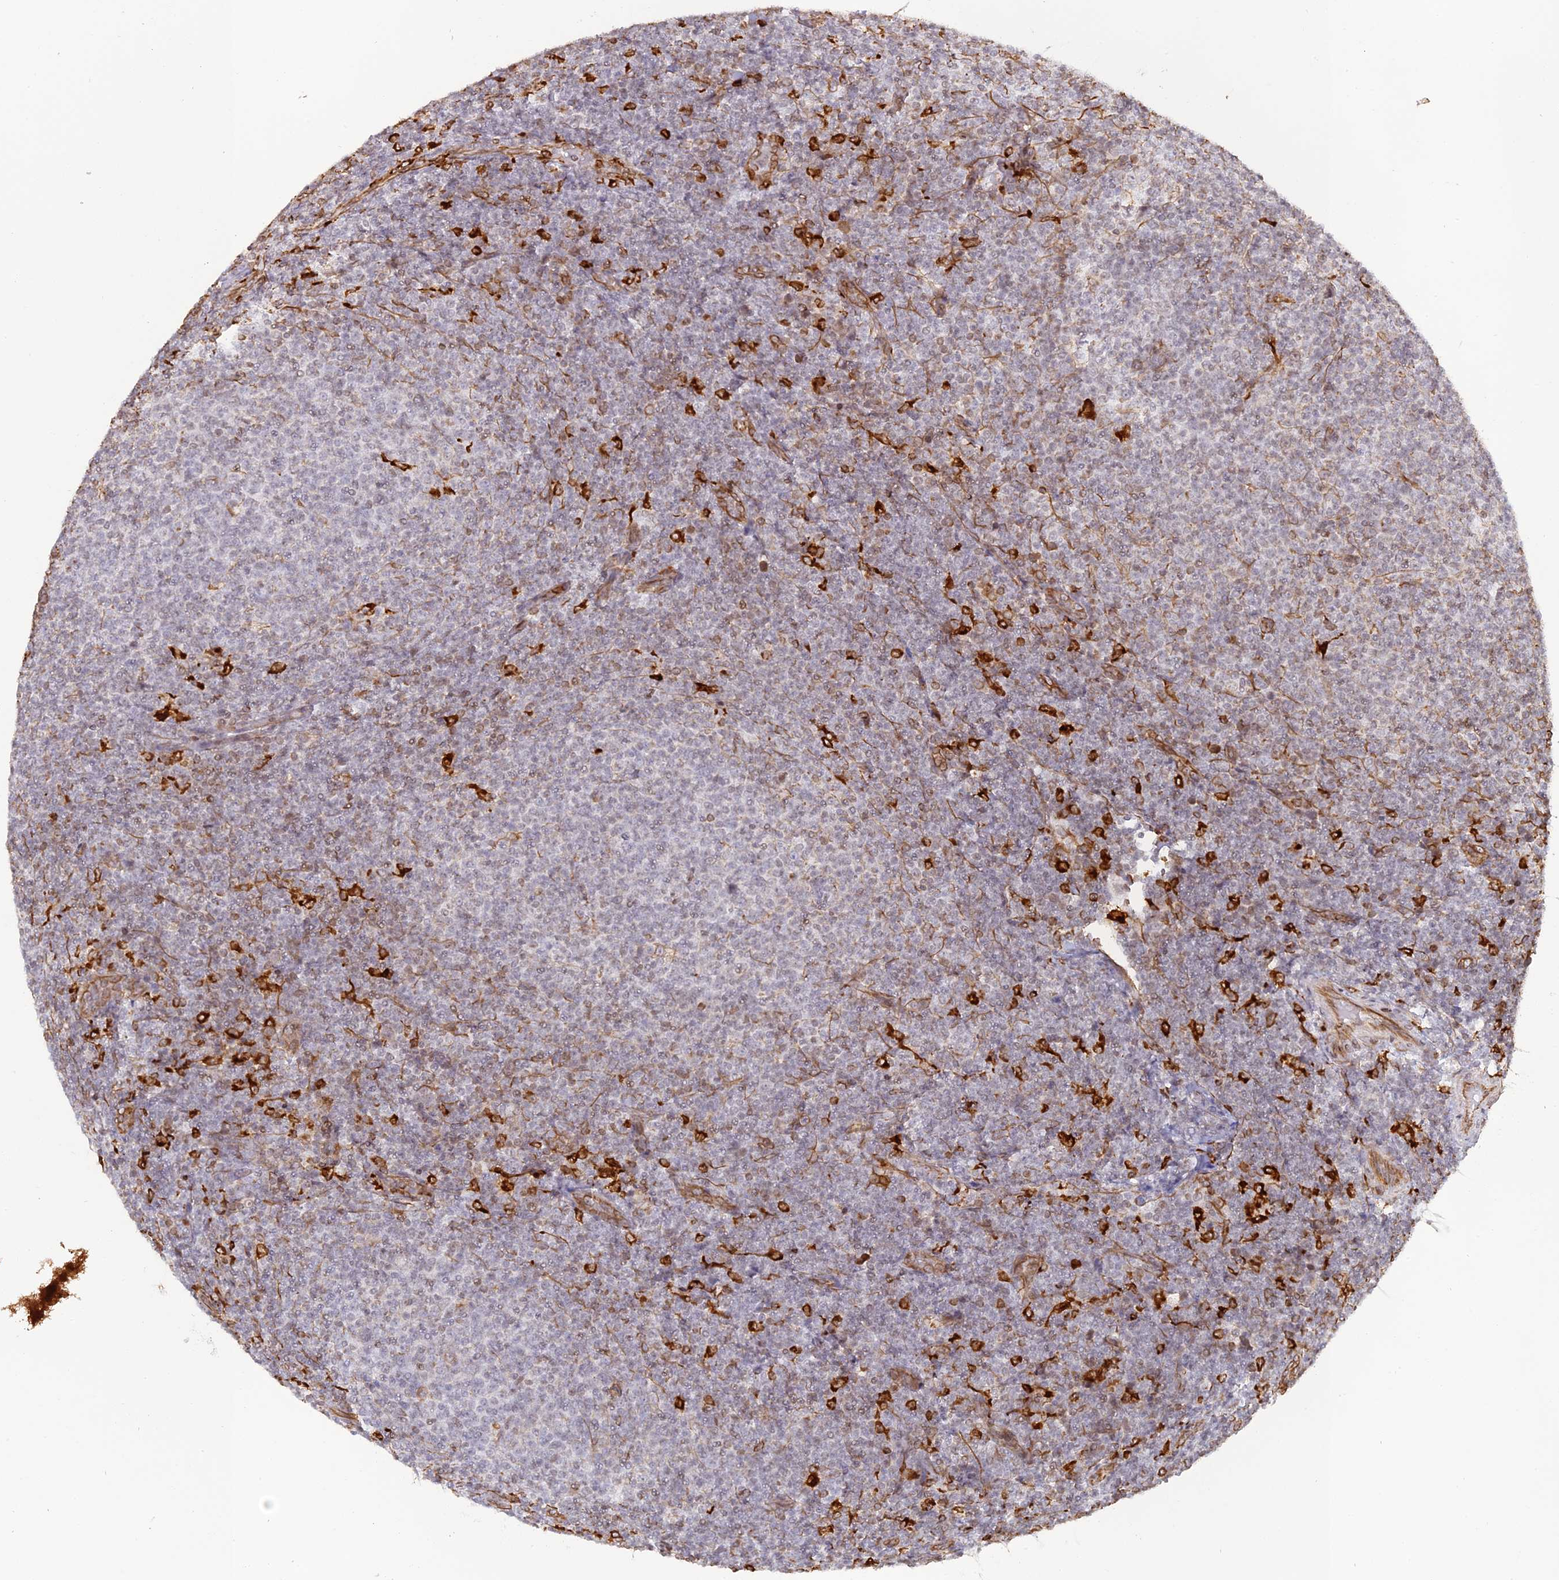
{"staining": {"intensity": "negative", "quantity": "none", "location": "none"}, "tissue": "lymphoma", "cell_type": "Tumor cells", "image_type": "cancer", "snomed": [{"axis": "morphology", "description": "Malignant lymphoma, non-Hodgkin's type, Low grade"}, {"axis": "topography", "description": "Lymph node"}], "caption": "High magnification brightfield microscopy of malignant lymphoma, non-Hodgkin's type (low-grade) stained with DAB (3,3'-diaminobenzidine) (brown) and counterstained with hematoxylin (blue): tumor cells show no significant positivity.", "gene": "APOBR", "patient": {"sex": "male", "age": 66}}